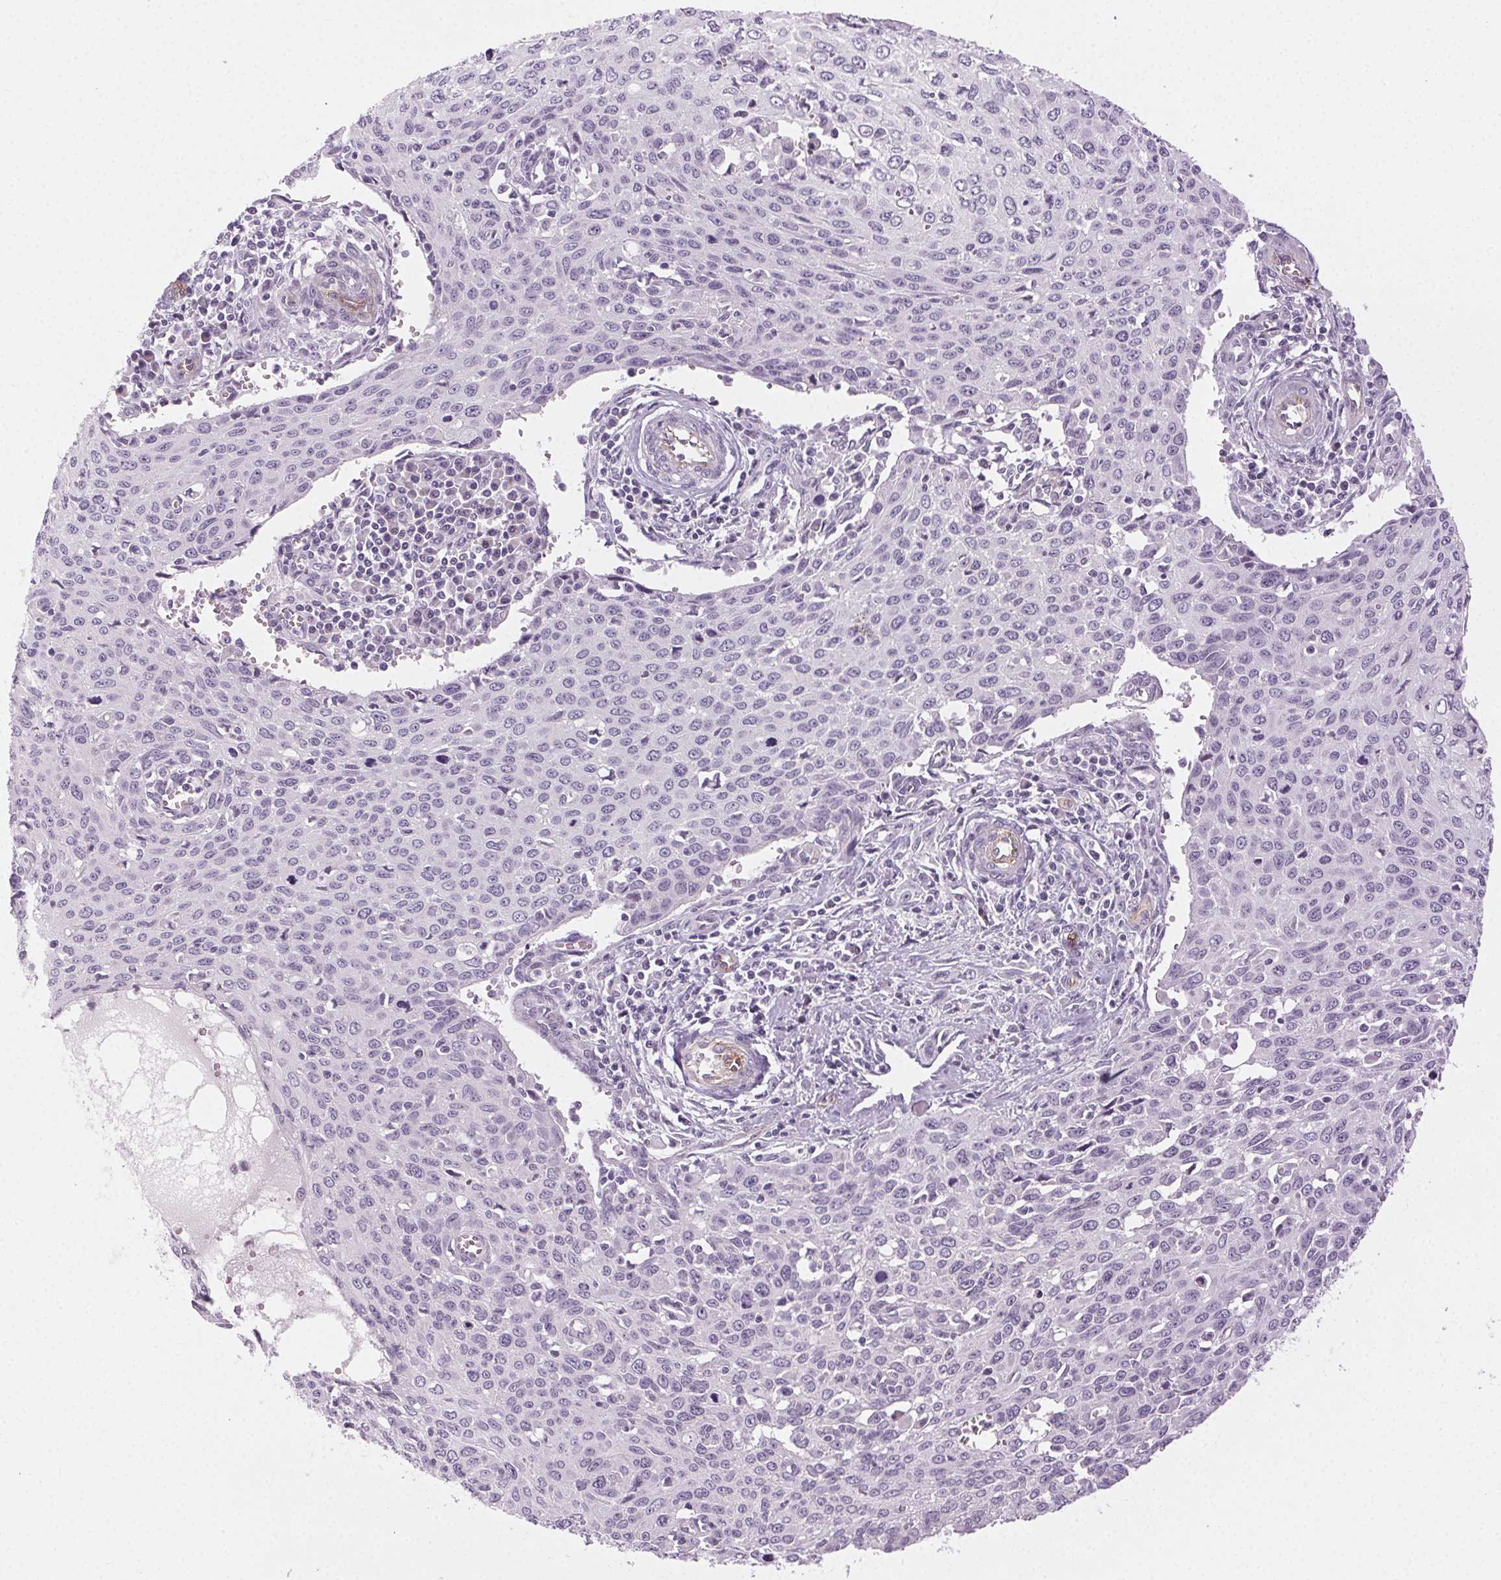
{"staining": {"intensity": "negative", "quantity": "none", "location": "none"}, "tissue": "cervical cancer", "cell_type": "Tumor cells", "image_type": "cancer", "snomed": [{"axis": "morphology", "description": "Squamous cell carcinoma, NOS"}, {"axis": "topography", "description": "Cervix"}], "caption": "This is an immunohistochemistry histopathology image of squamous cell carcinoma (cervical). There is no staining in tumor cells.", "gene": "AIF1L", "patient": {"sex": "female", "age": 38}}